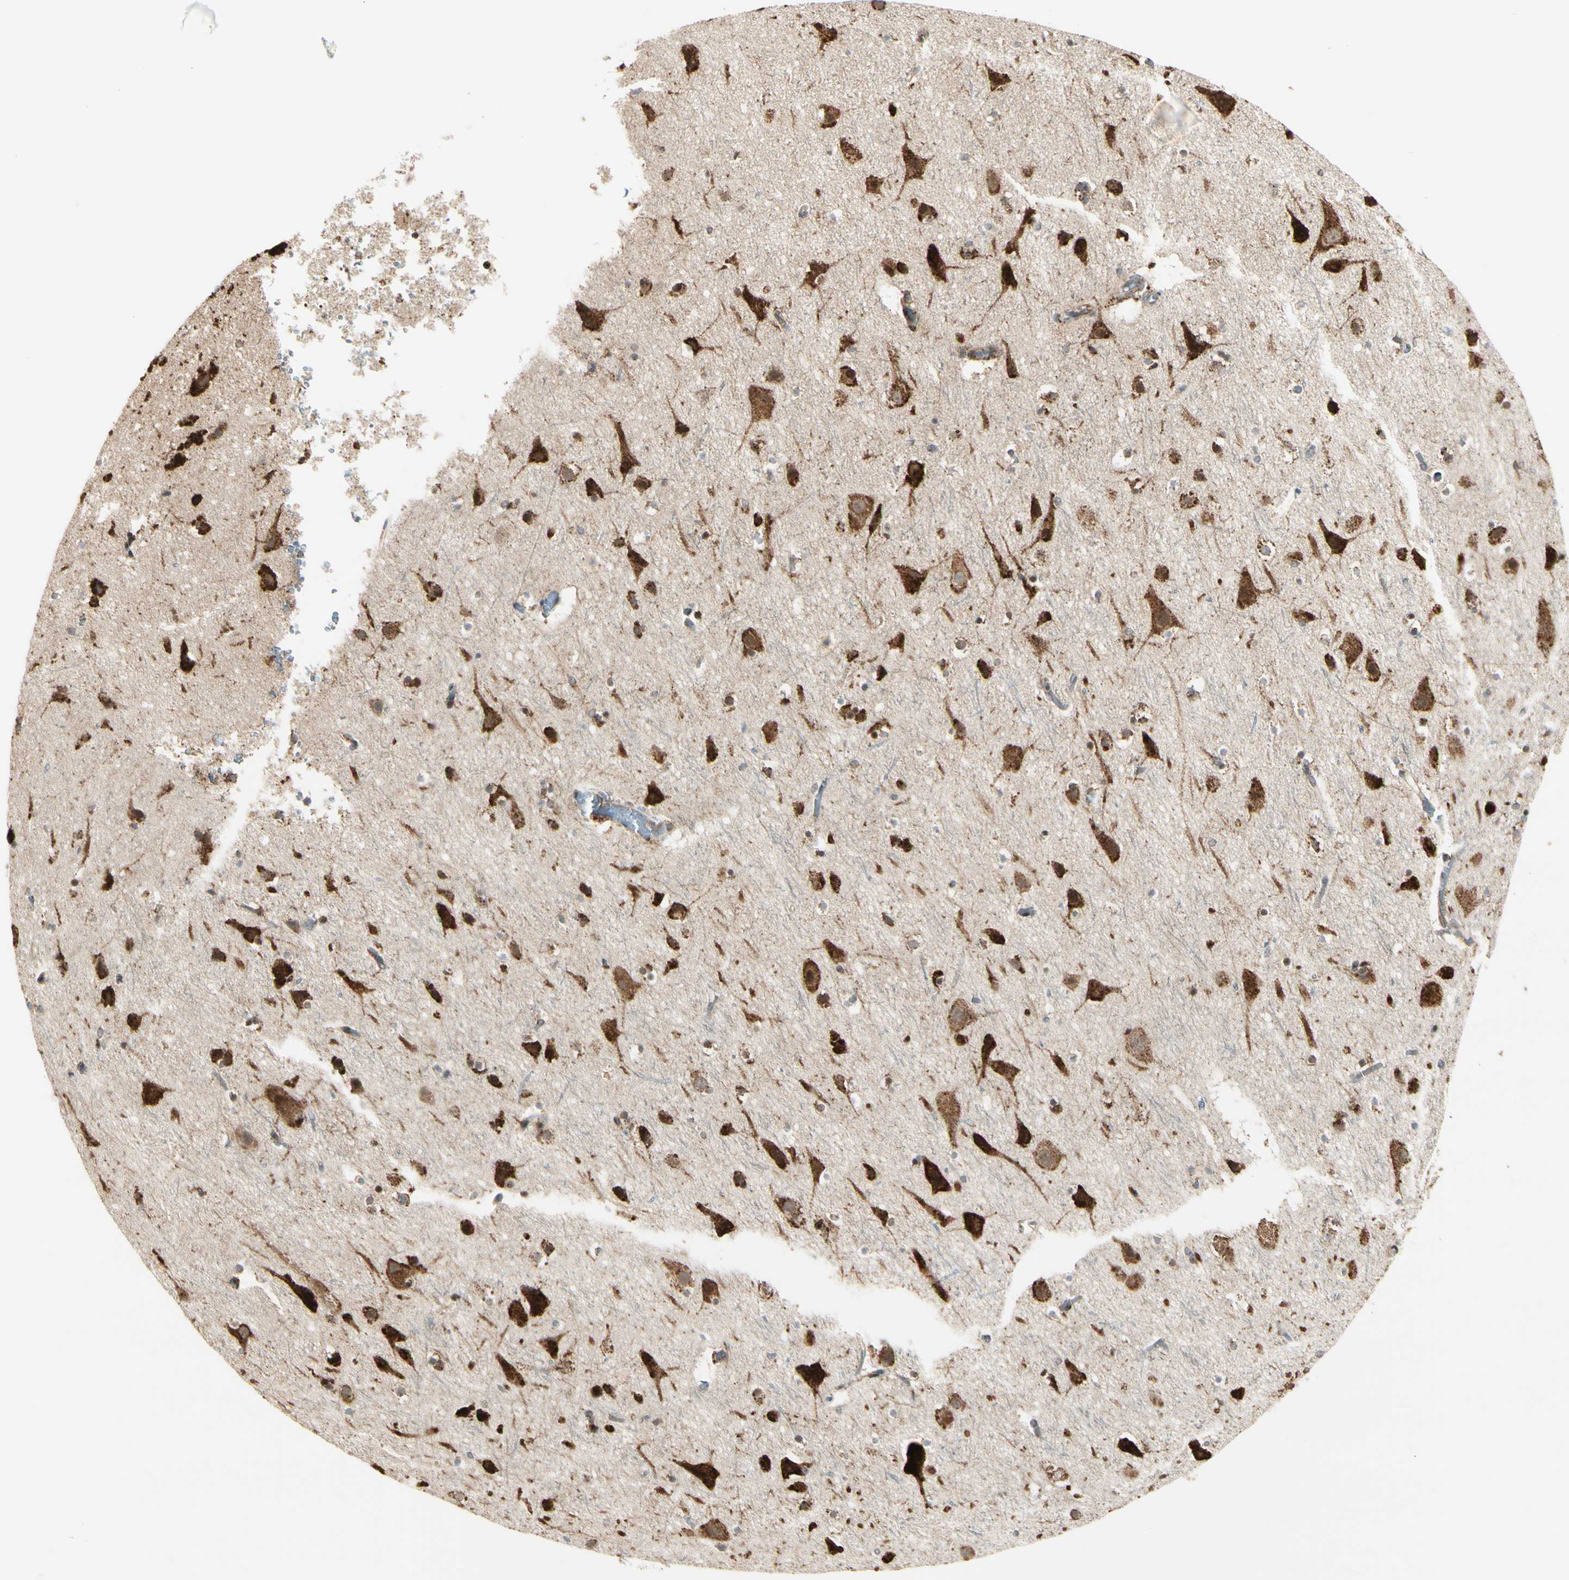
{"staining": {"intensity": "moderate", "quantity": ">75%", "location": "cytoplasmic/membranous"}, "tissue": "cerebral cortex", "cell_type": "Endothelial cells", "image_type": "normal", "snomed": [{"axis": "morphology", "description": "Normal tissue, NOS"}, {"axis": "topography", "description": "Cerebral cortex"}], "caption": "Immunohistochemical staining of benign cerebral cortex demonstrates >75% levels of moderate cytoplasmic/membranous protein positivity in approximately >75% of endothelial cells. The protein is shown in brown color, while the nuclei are stained blue.", "gene": "HSP90B1", "patient": {"sex": "male", "age": 45}}